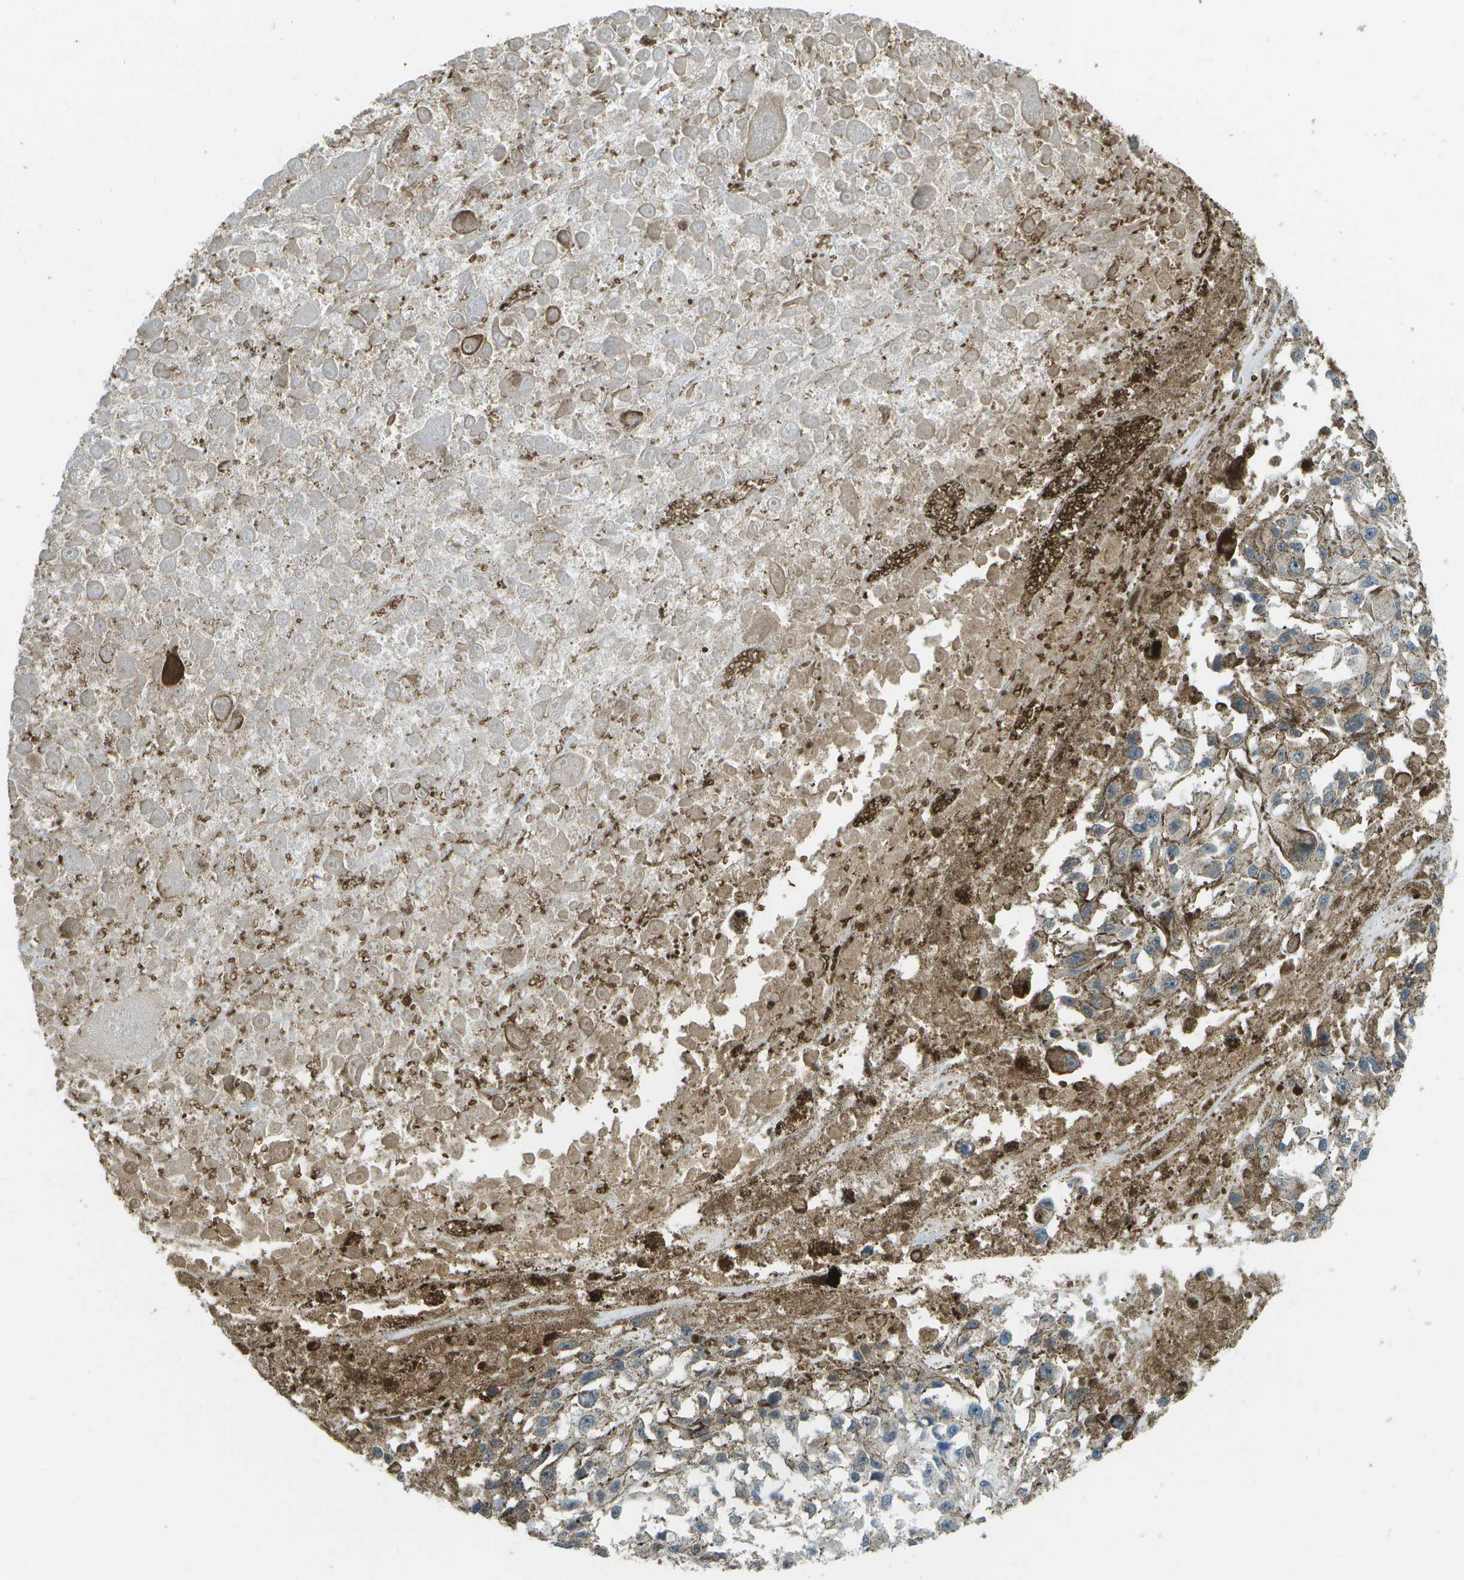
{"staining": {"intensity": "negative", "quantity": "none", "location": "none"}, "tissue": "melanoma", "cell_type": "Tumor cells", "image_type": "cancer", "snomed": [{"axis": "morphology", "description": "Malignant melanoma, Metastatic site"}, {"axis": "topography", "description": "Lymph node"}], "caption": "The micrograph exhibits no significant positivity in tumor cells of malignant melanoma (metastatic site). The staining was performed using DAB to visualize the protein expression in brown, while the nuclei were stained in blue with hematoxylin (Magnification: 20x).", "gene": "CACHD1", "patient": {"sex": "male", "age": 59}}